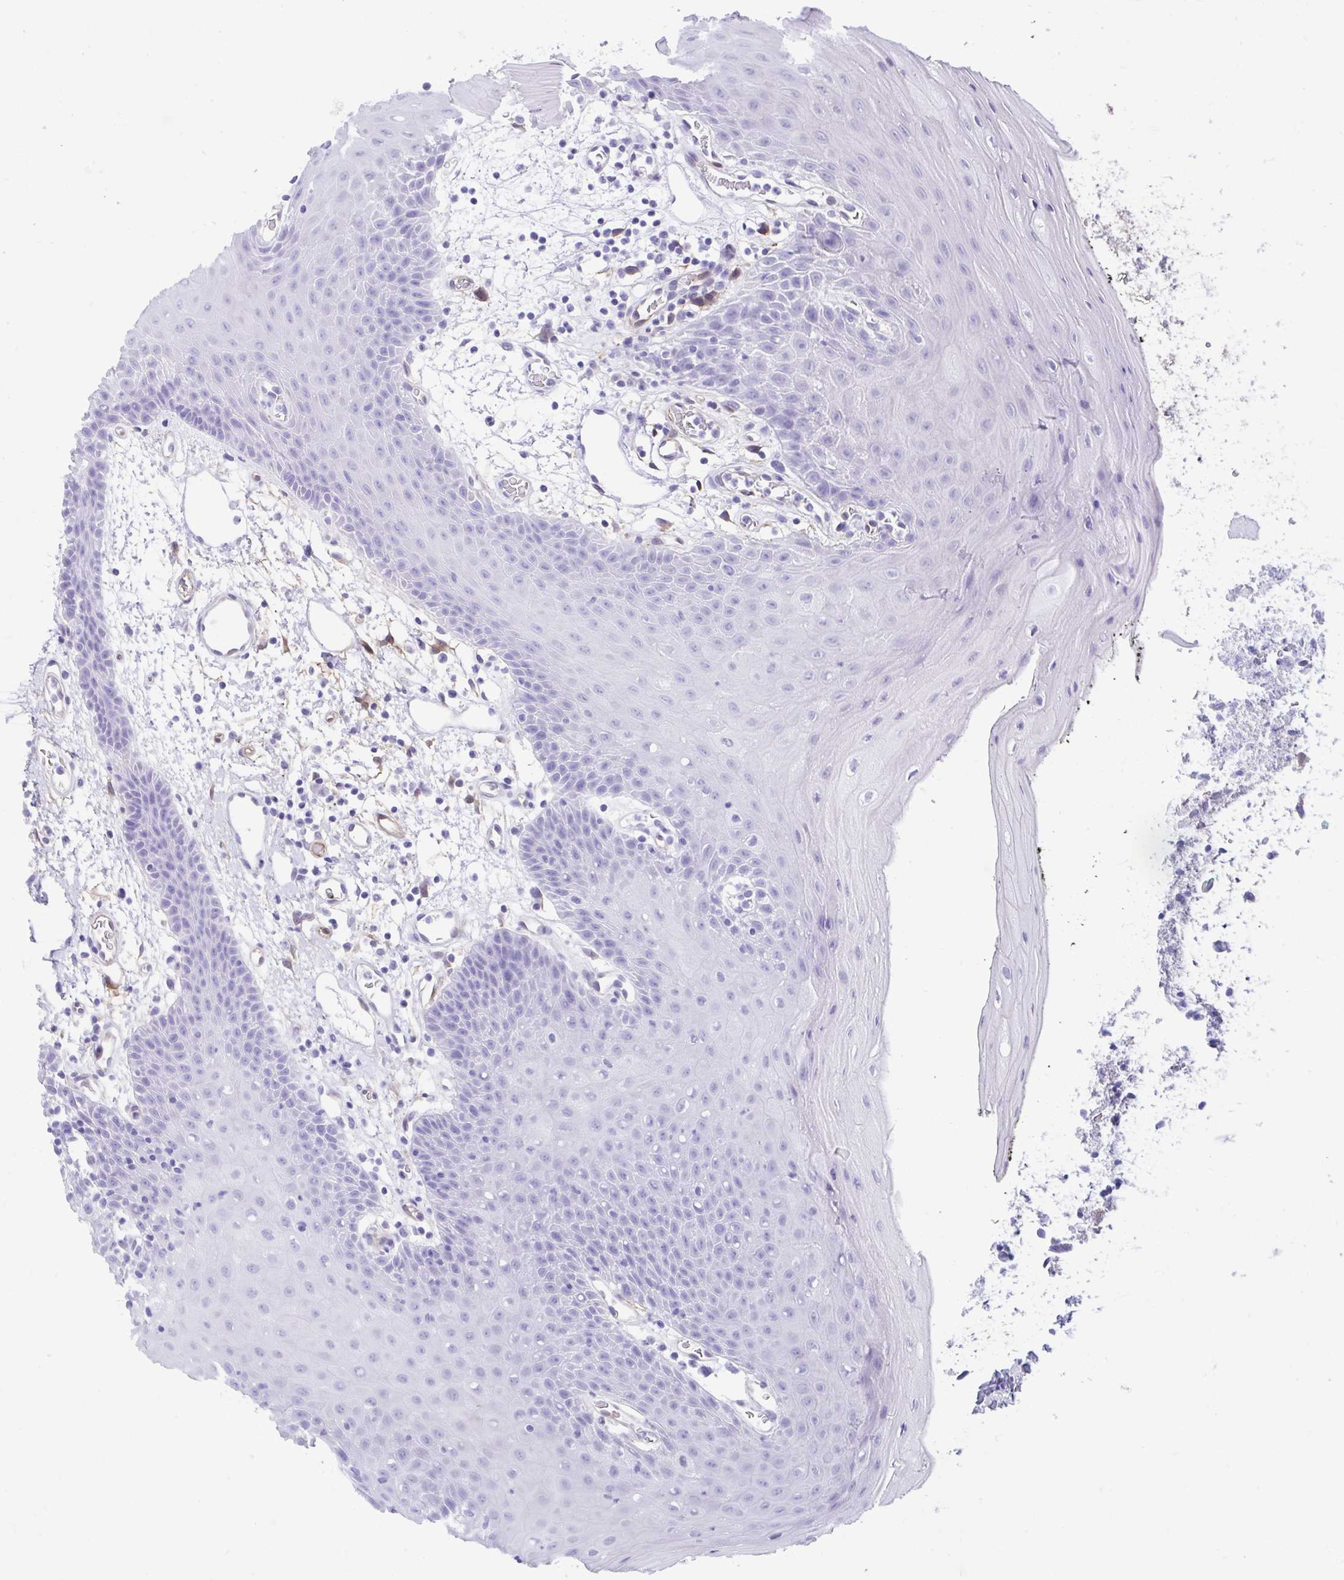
{"staining": {"intensity": "negative", "quantity": "none", "location": "none"}, "tissue": "oral mucosa", "cell_type": "Squamous epithelial cells", "image_type": "normal", "snomed": [{"axis": "morphology", "description": "Normal tissue, NOS"}, {"axis": "topography", "description": "Oral tissue"}], "caption": "Micrograph shows no protein expression in squamous epithelial cells of normal oral mucosa. (DAB immunohistochemistry, high magnification).", "gene": "FAM107A", "patient": {"sex": "female", "age": 59}}